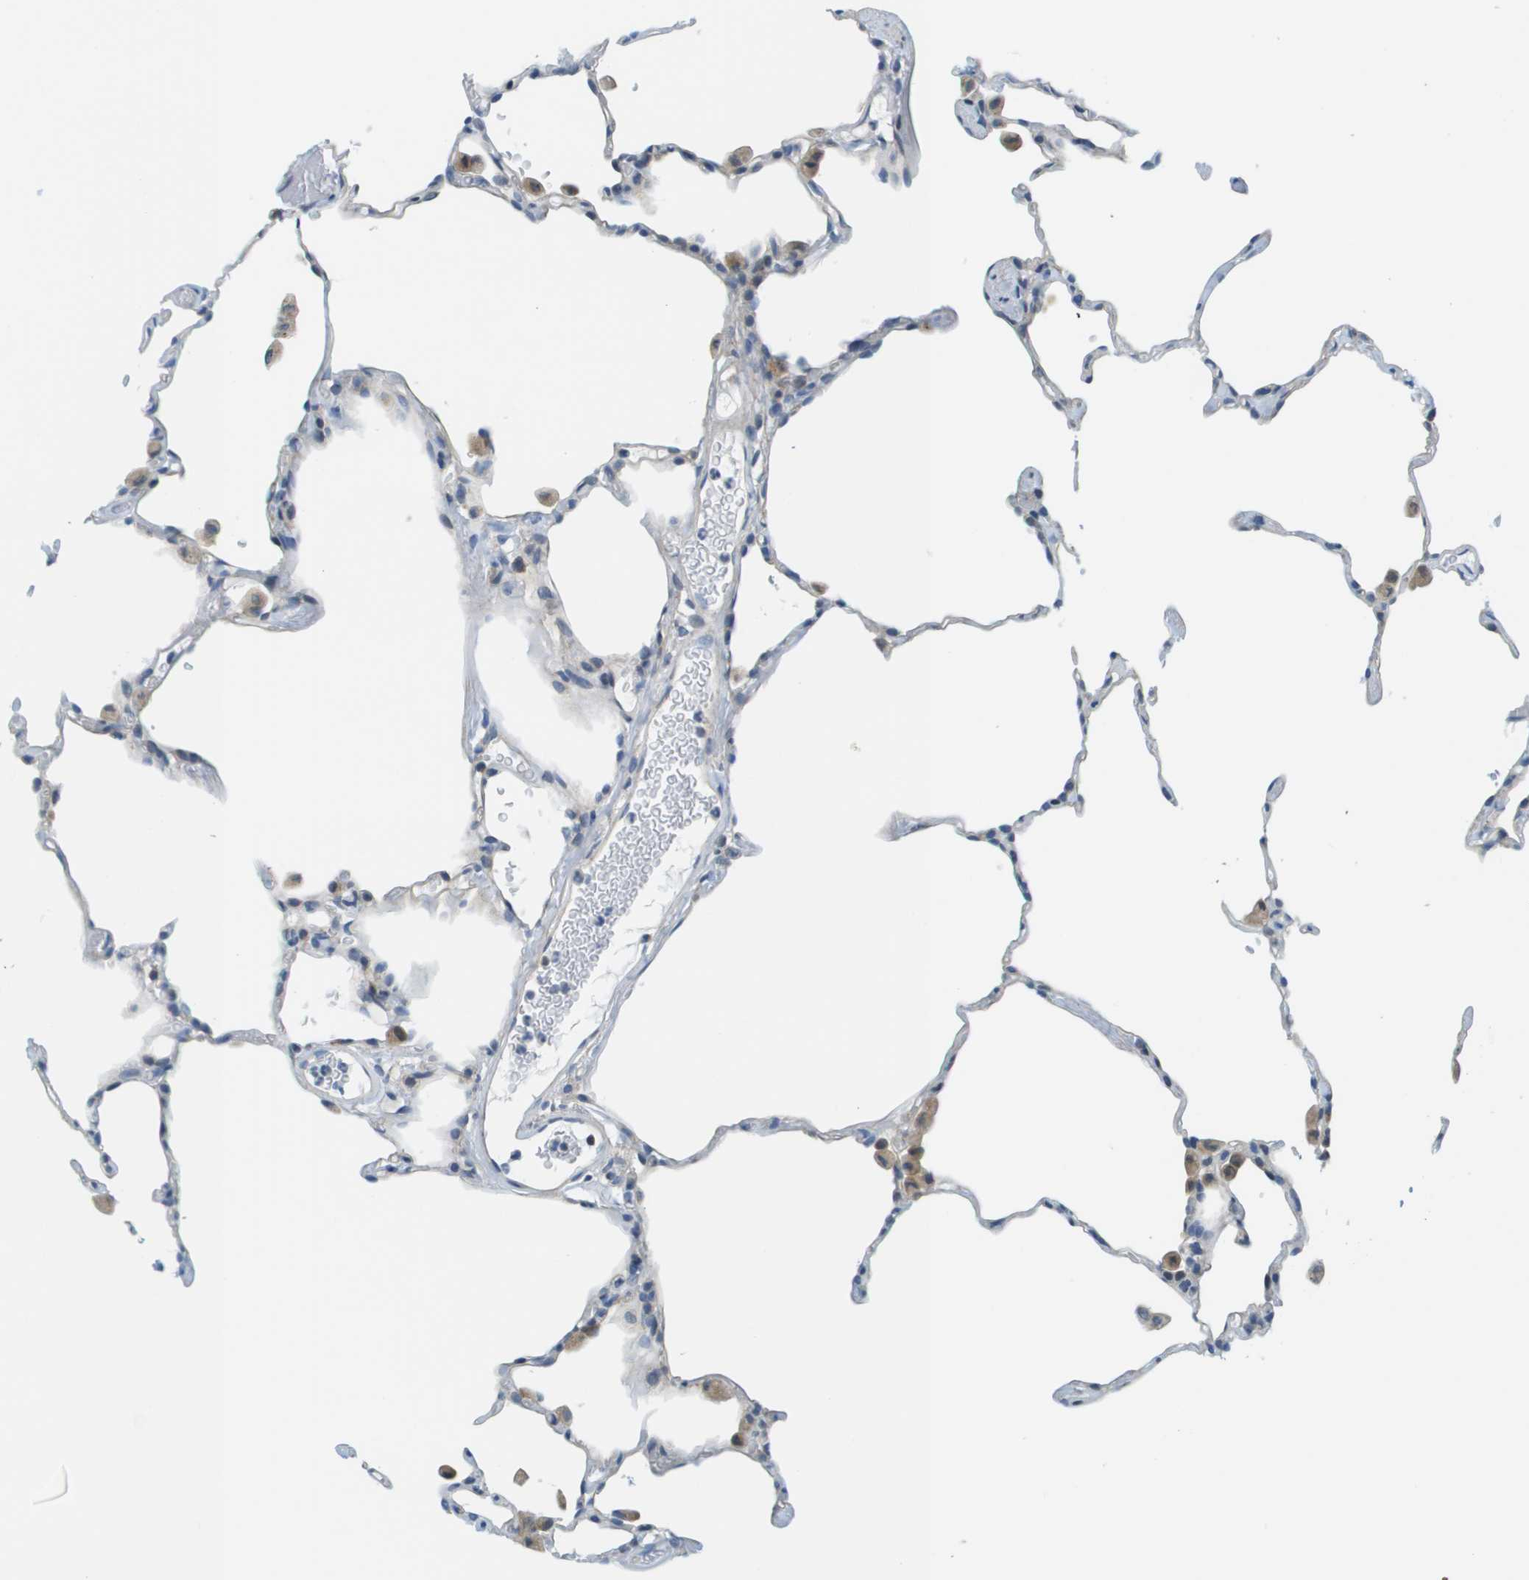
{"staining": {"intensity": "negative", "quantity": "none", "location": "none"}, "tissue": "lung", "cell_type": "Alveolar cells", "image_type": "normal", "snomed": [{"axis": "morphology", "description": "Normal tissue, NOS"}, {"axis": "topography", "description": "Lung"}], "caption": "DAB immunohistochemical staining of unremarkable lung demonstrates no significant expression in alveolar cells. The staining was performed using DAB to visualize the protein expression in brown, while the nuclei were stained in blue with hematoxylin (Magnification: 20x).", "gene": "KRT23", "patient": {"sex": "female", "age": 49}}